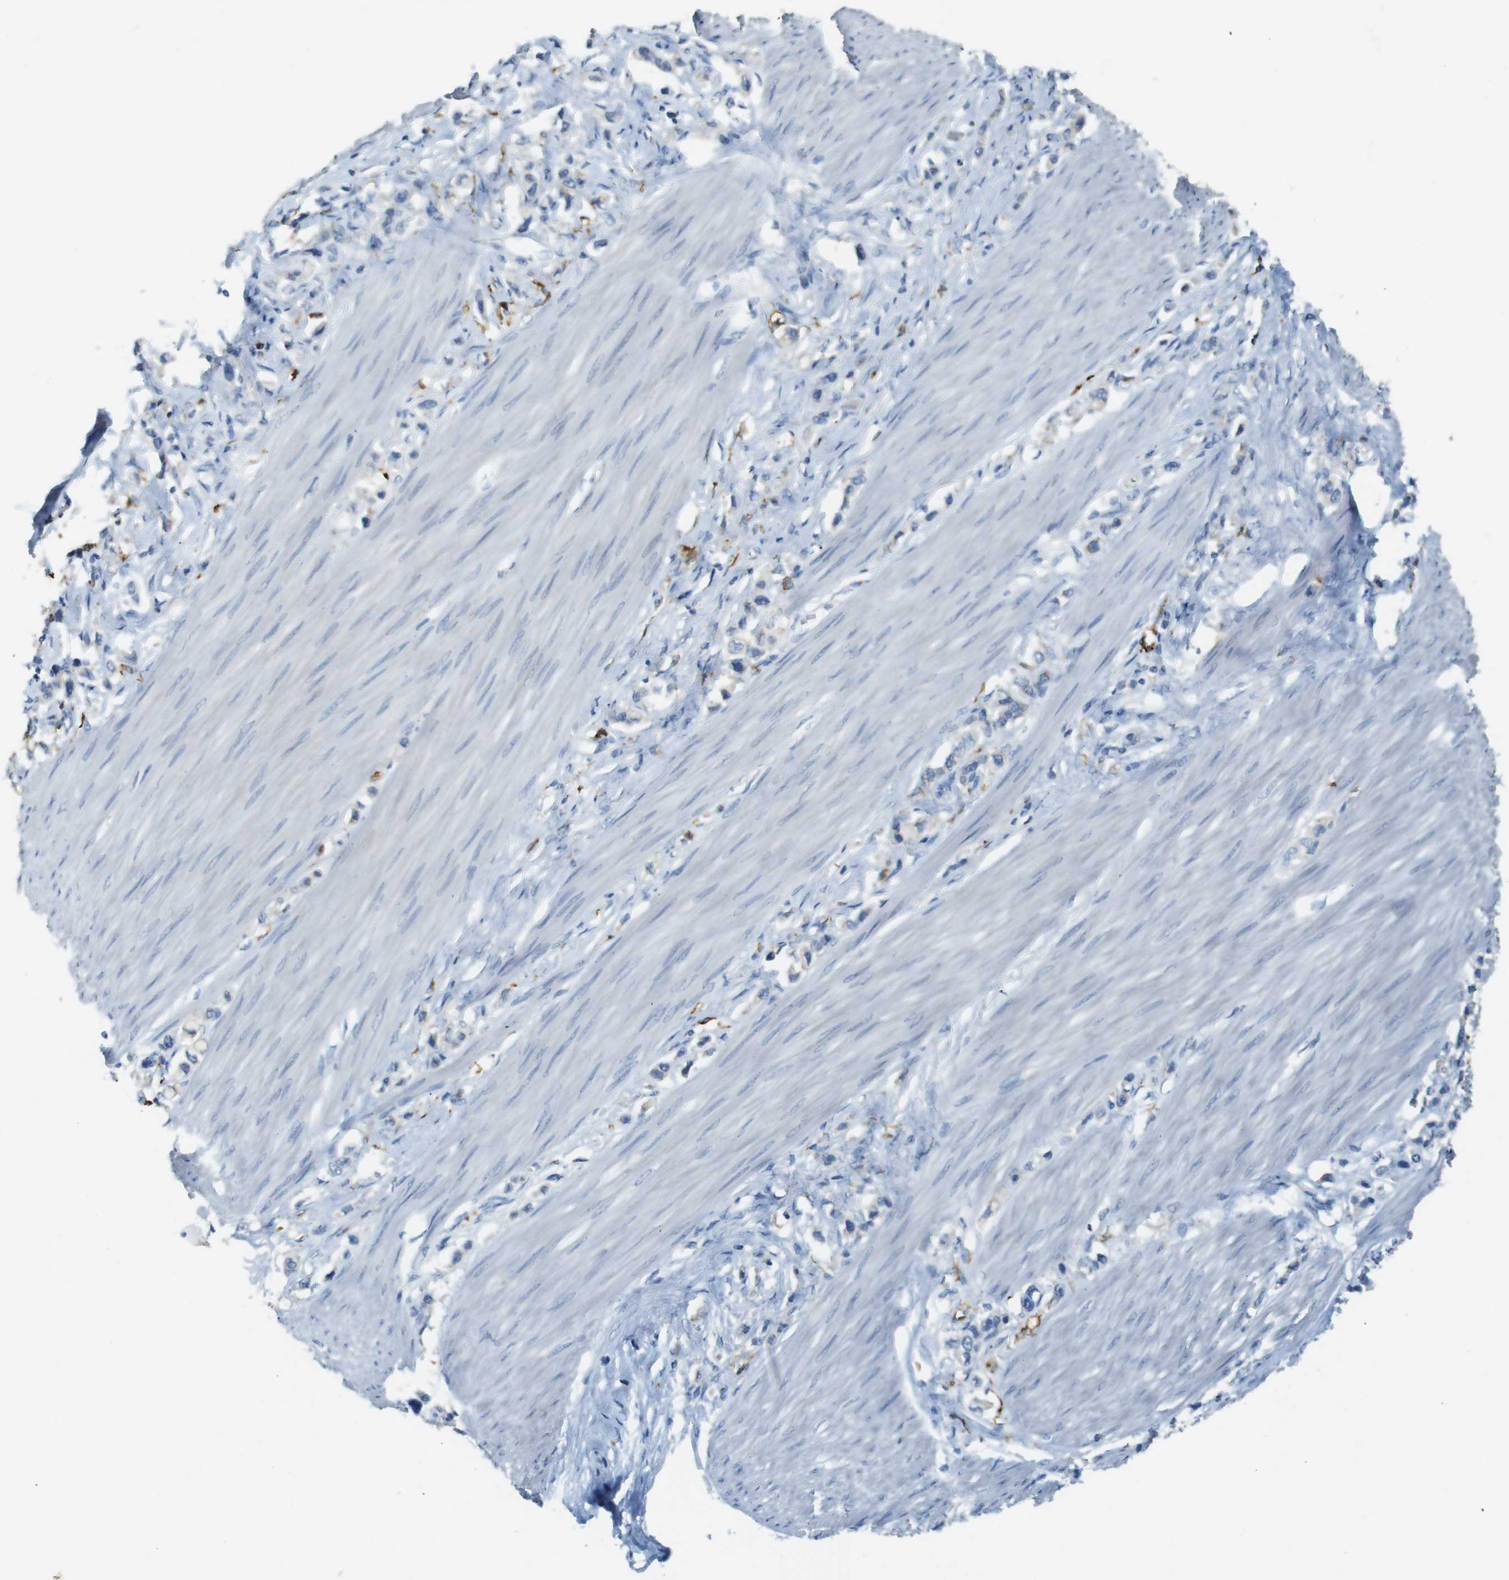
{"staining": {"intensity": "negative", "quantity": "none", "location": "none"}, "tissue": "stomach cancer", "cell_type": "Tumor cells", "image_type": "cancer", "snomed": [{"axis": "morphology", "description": "Adenocarcinoma, NOS"}, {"axis": "topography", "description": "Stomach"}], "caption": "This is an immunohistochemistry (IHC) histopathology image of human stomach cancer (adenocarcinoma). There is no expression in tumor cells.", "gene": "CD320", "patient": {"sex": "female", "age": 65}}